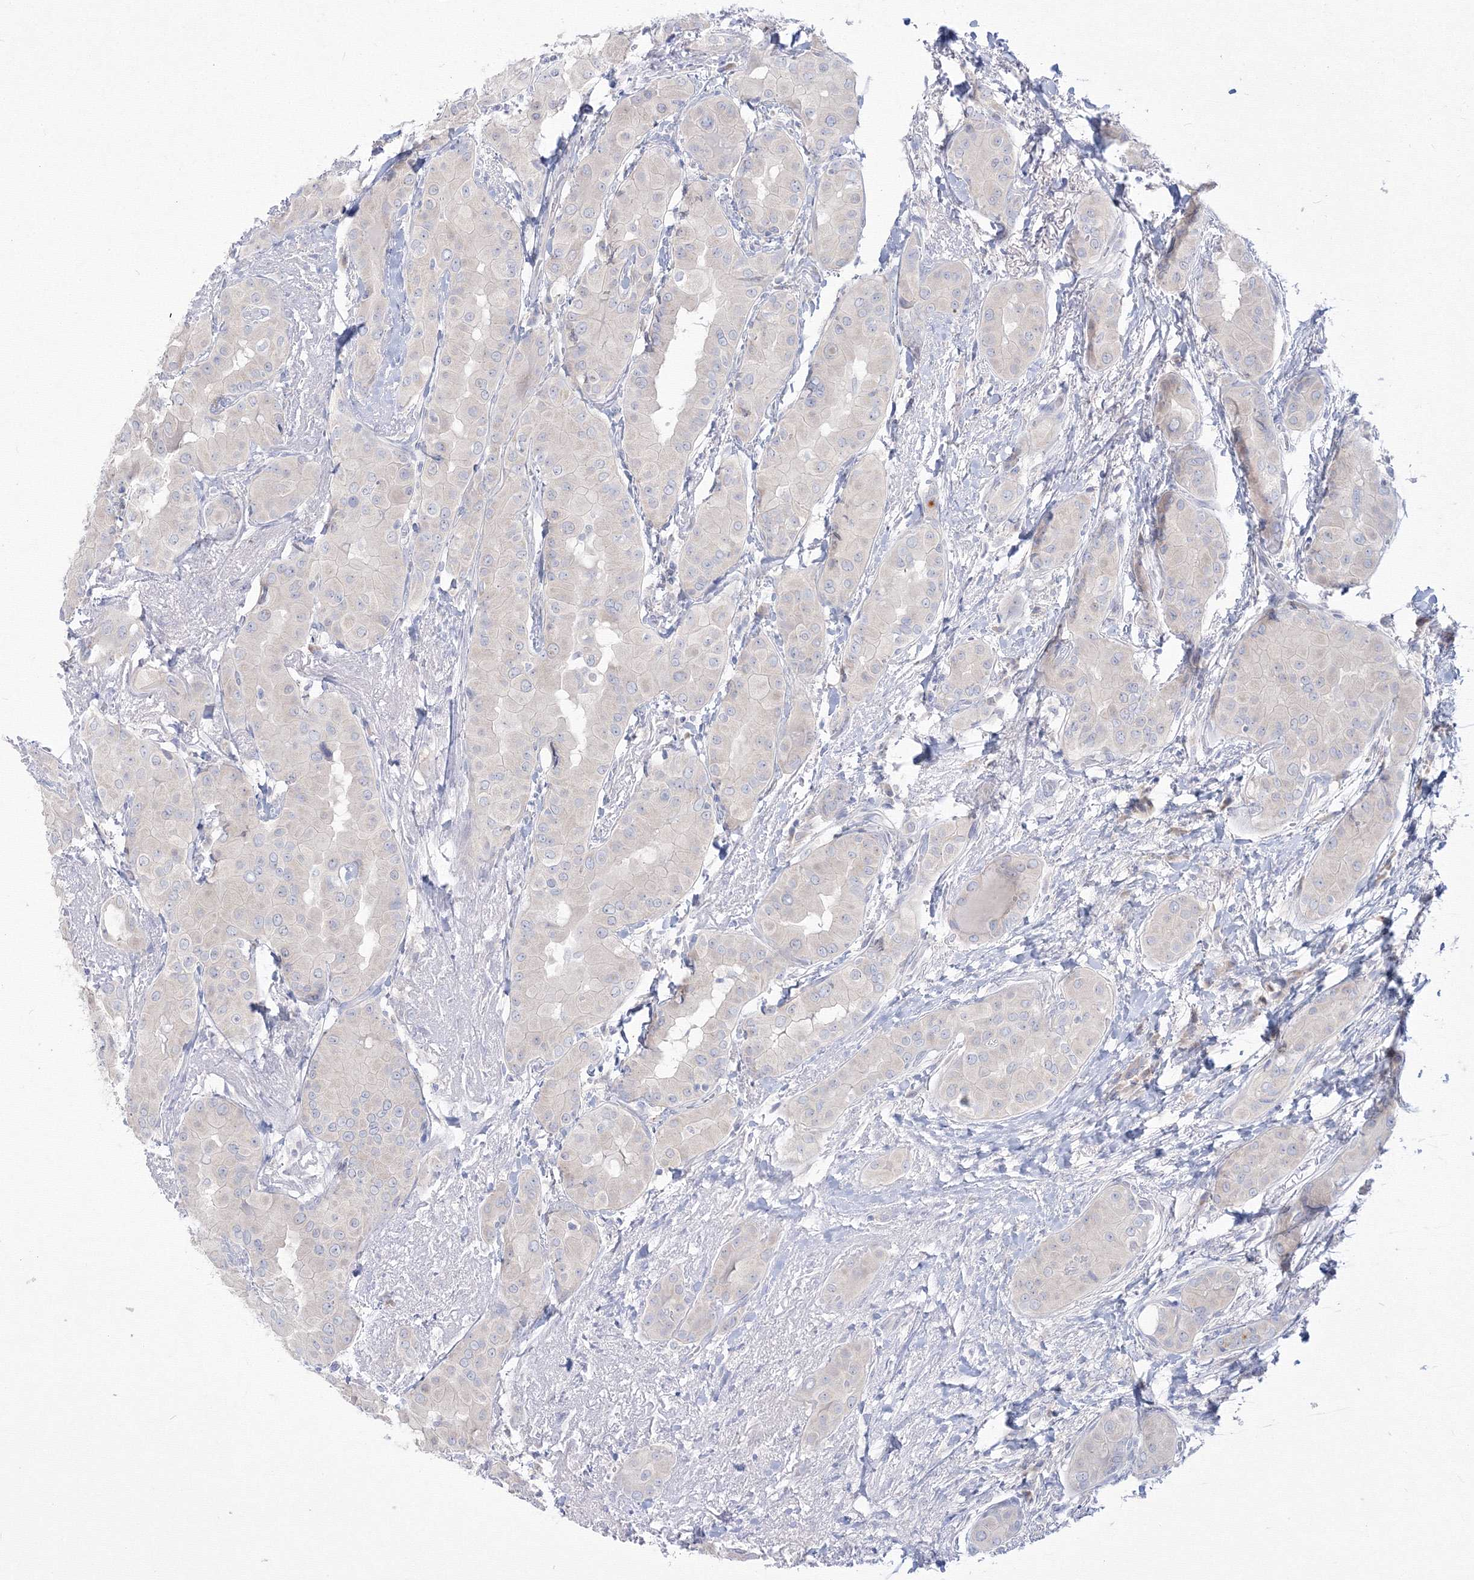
{"staining": {"intensity": "negative", "quantity": "none", "location": "none"}, "tissue": "thyroid cancer", "cell_type": "Tumor cells", "image_type": "cancer", "snomed": [{"axis": "morphology", "description": "Papillary adenocarcinoma, NOS"}, {"axis": "topography", "description": "Thyroid gland"}], "caption": "Protein analysis of papillary adenocarcinoma (thyroid) reveals no significant positivity in tumor cells.", "gene": "FBXL8", "patient": {"sex": "male", "age": 33}}